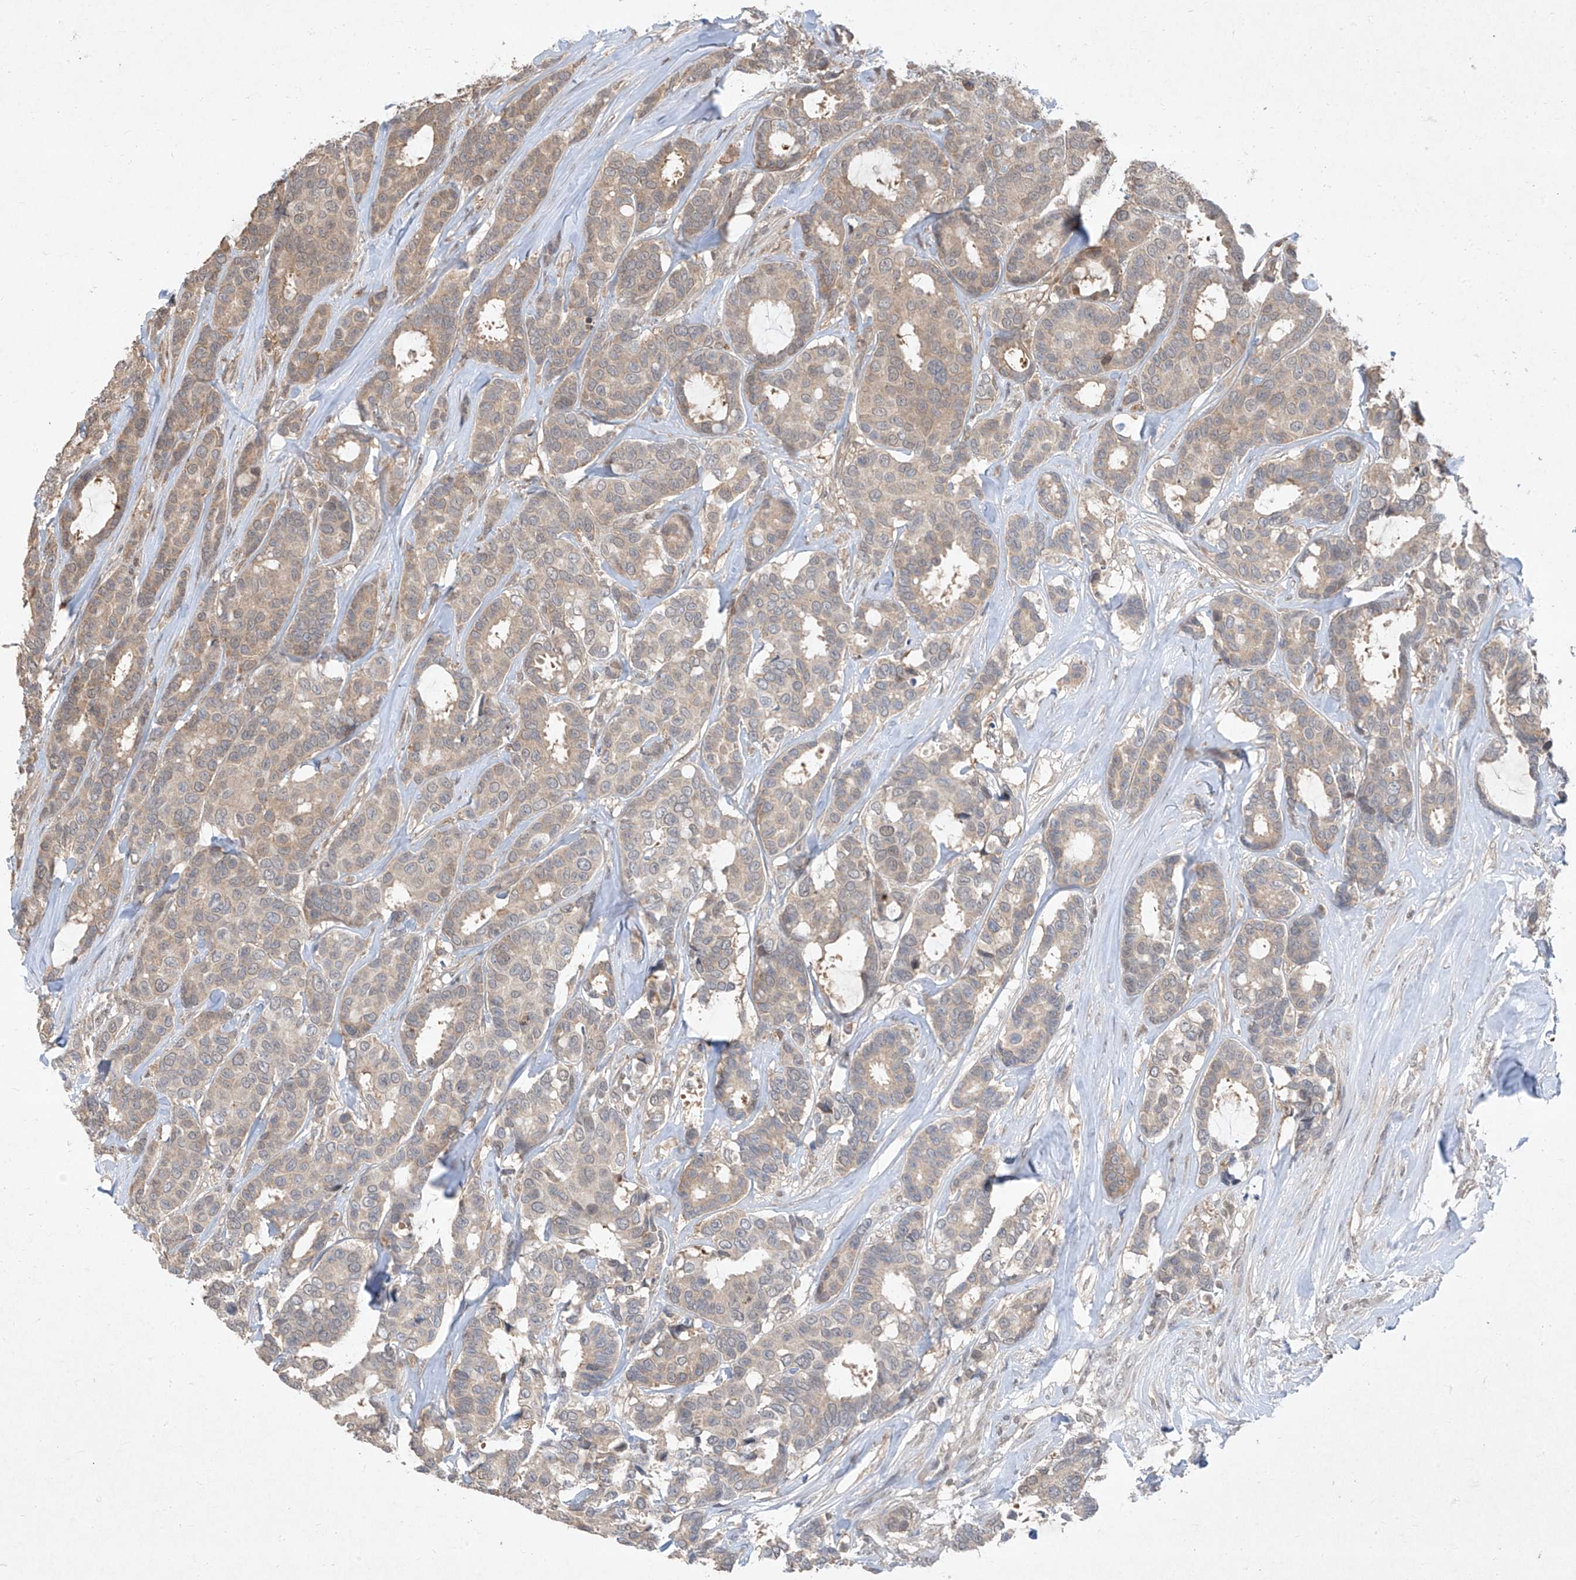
{"staining": {"intensity": "moderate", "quantity": "25%-75%", "location": "cytoplasmic/membranous"}, "tissue": "breast cancer", "cell_type": "Tumor cells", "image_type": "cancer", "snomed": [{"axis": "morphology", "description": "Duct carcinoma"}, {"axis": "topography", "description": "Breast"}], "caption": "Immunohistochemistry histopathology image of human breast infiltrating ductal carcinoma stained for a protein (brown), which shows medium levels of moderate cytoplasmic/membranous staining in about 25%-75% of tumor cells.", "gene": "ZNF358", "patient": {"sex": "female", "age": 87}}